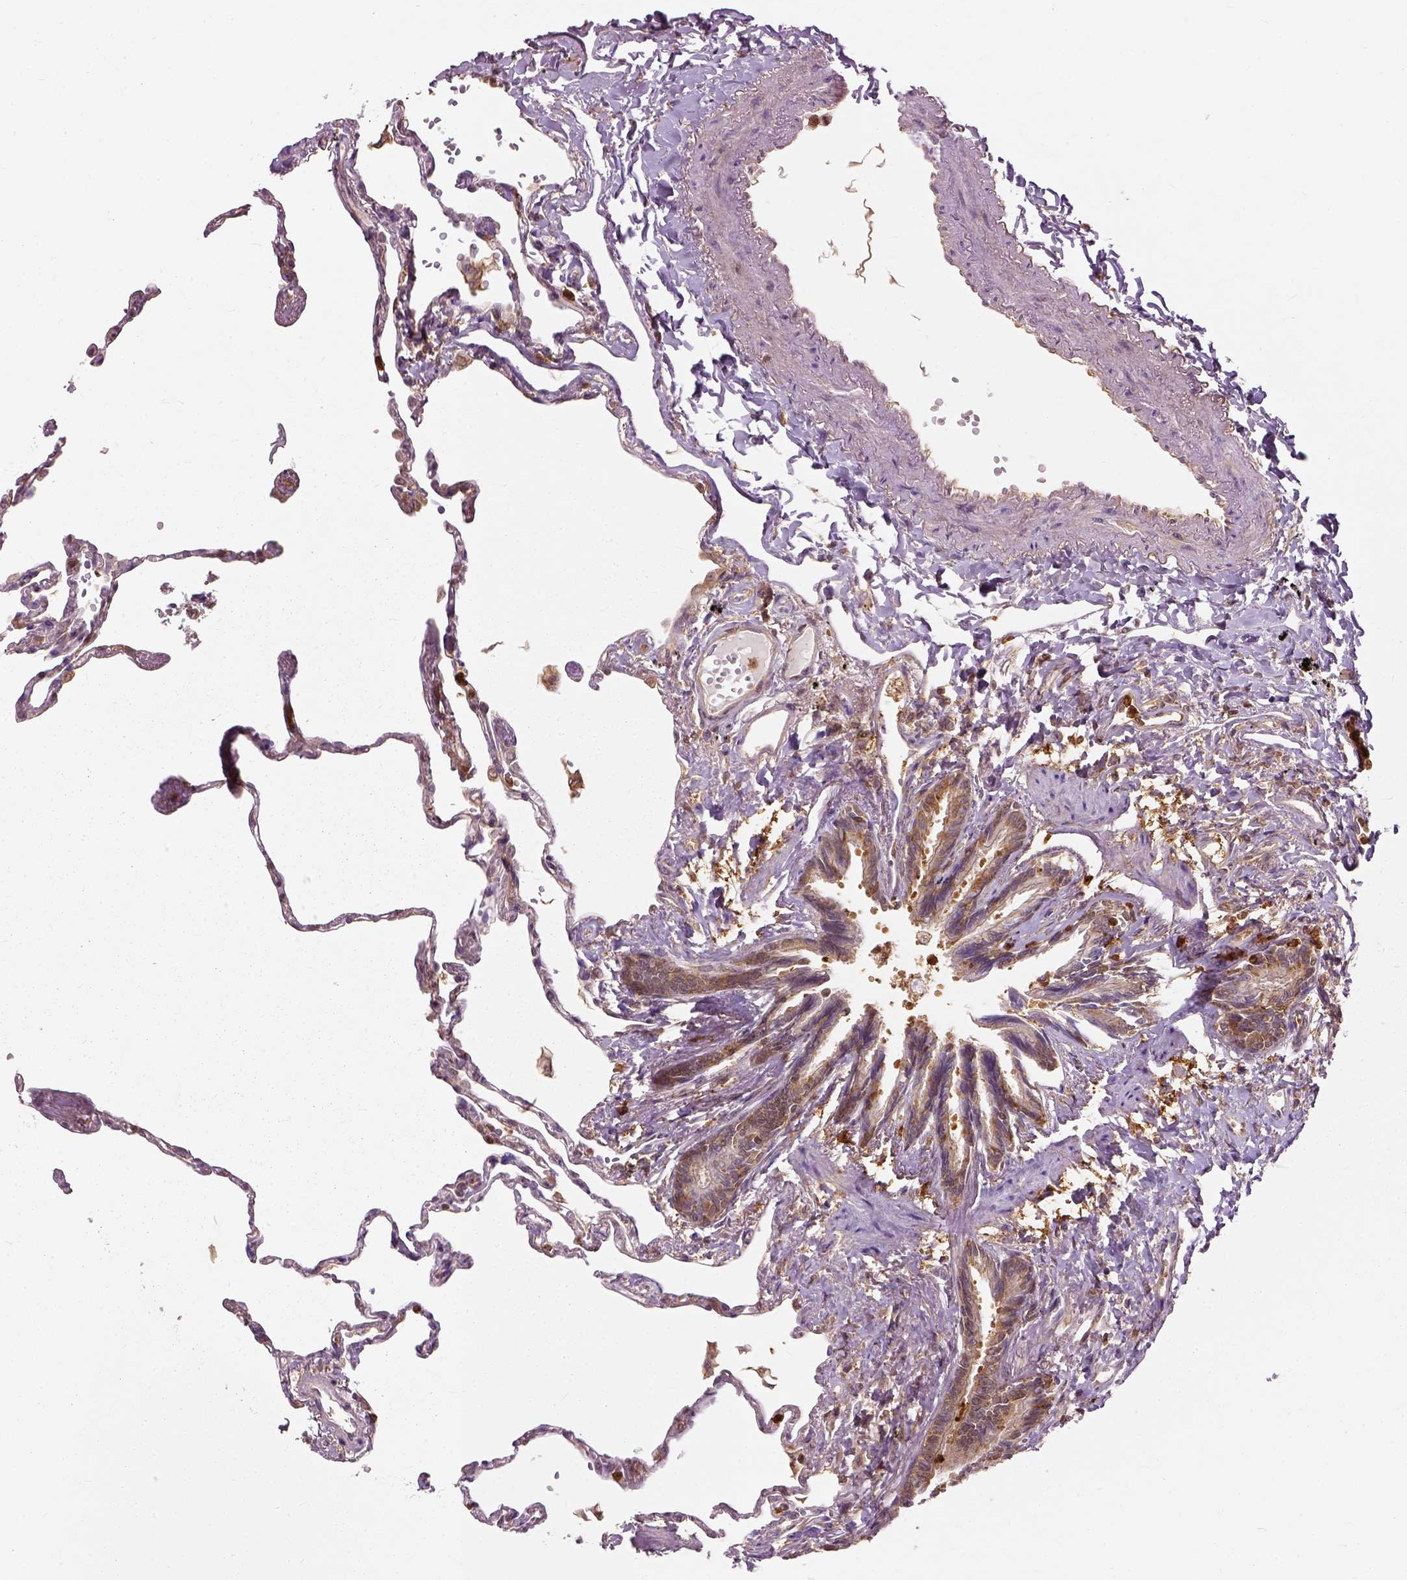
{"staining": {"intensity": "moderate", "quantity": "<25%", "location": "cytoplasmic/membranous"}, "tissue": "lung", "cell_type": "Alveolar cells", "image_type": "normal", "snomed": [{"axis": "morphology", "description": "Normal tissue, NOS"}, {"axis": "topography", "description": "Lung"}], "caption": "IHC image of unremarkable lung stained for a protein (brown), which shows low levels of moderate cytoplasmic/membranous staining in about <25% of alveolar cells.", "gene": "GPI", "patient": {"sex": "male", "age": 78}}